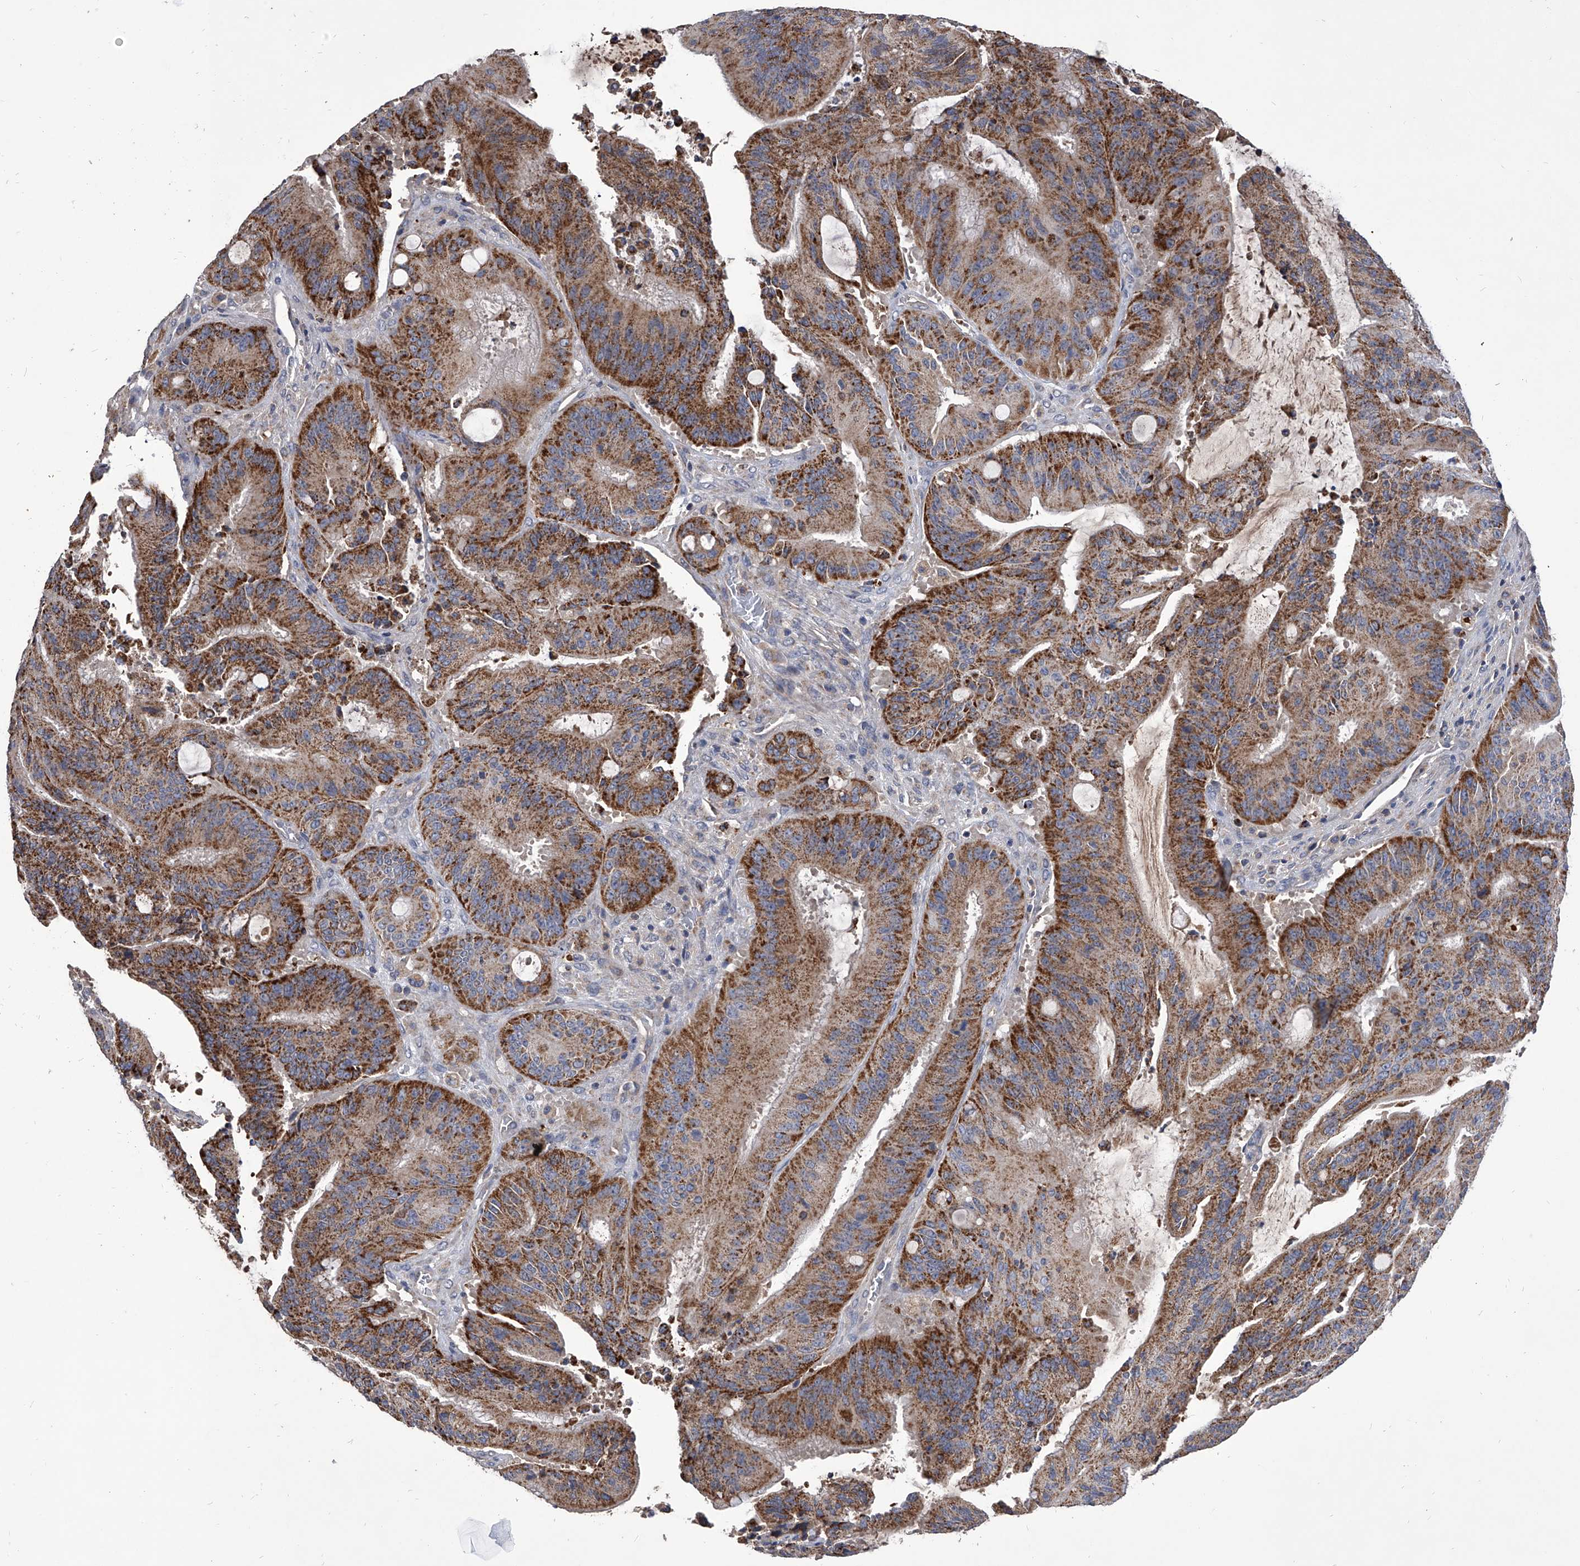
{"staining": {"intensity": "strong", "quantity": ">75%", "location": "cytoplasmic/membranous"}, "tissue": "liver cancer", "cell_type": "Tumor cells", "image_type": "cancer", "snomed": [{"axis": "morphology", "description": "Normal tissue, NOS"}, {"axis": "morphology", "description": "Cholangiocarcinoma"}, {"axis": "topography", "description": "Liver"}, {"axis": "topography", "description": "Peripheral nerve tissue"}], "caption": "This histopathology image reveals IHC staining of liver cholangiocarcinoma, with high strong cytoplasmic/membranous expression in about >75% of tumor cells.", "gene": "NRP1", "patient": {"sex": "female", "age": 73}}